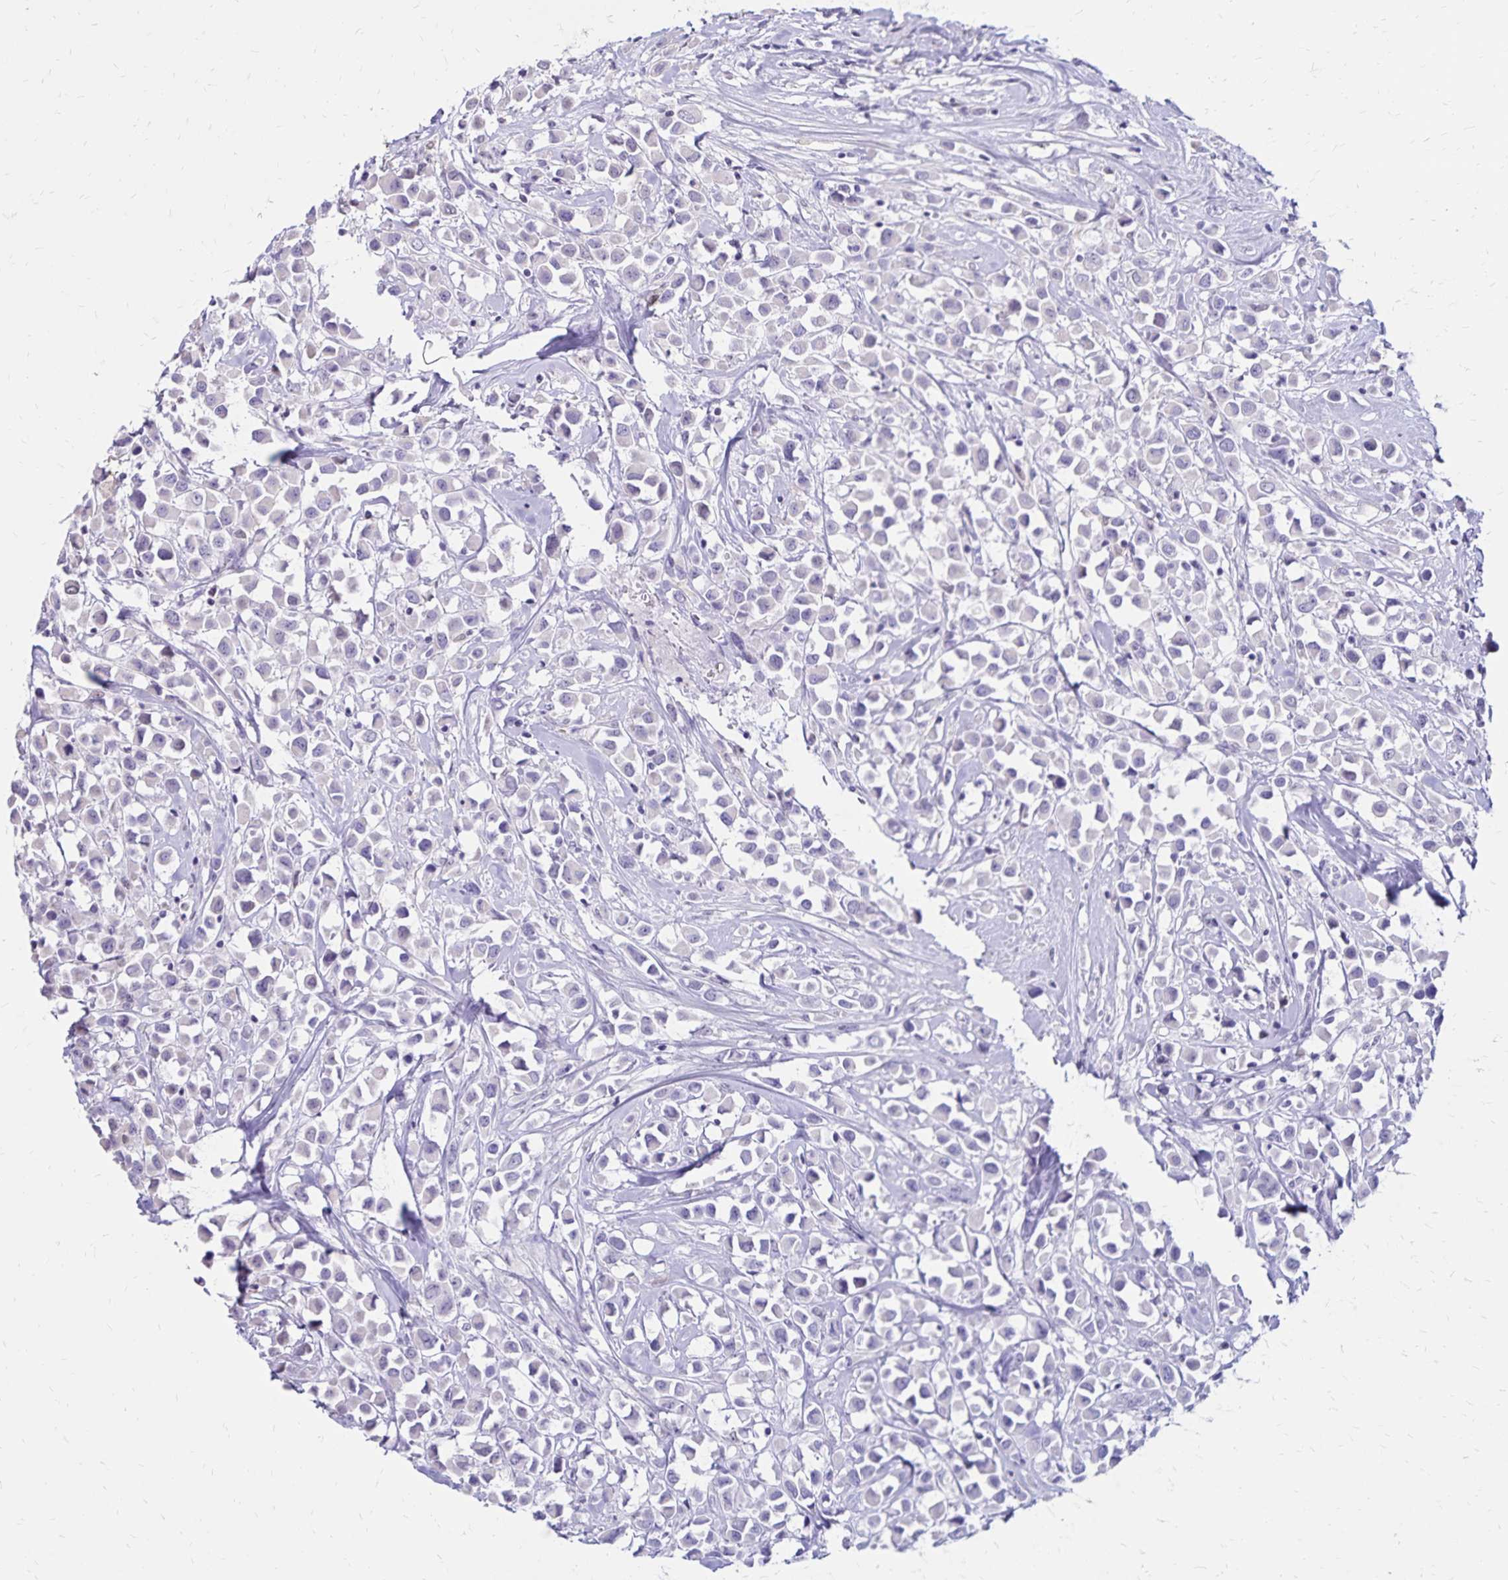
{"staining": {"intensity": "negative", "quantity": "none", "location": "none"}, "tissue": "breast cancer", "cell_type": "Tumor cells", "image_type": "cancer", "snomed": [{"axis": "morphology", "description": "Duct carcinoma"}, {"axis": "topography", "description": "Breast"}], "caption": "Protein analysis of breast cancer (infiltrating ductal carcinoma) displays no significant positivity in tumor cells.", "gene": "SH3GL3", "patient": {"sex": "female", "age": 61}}